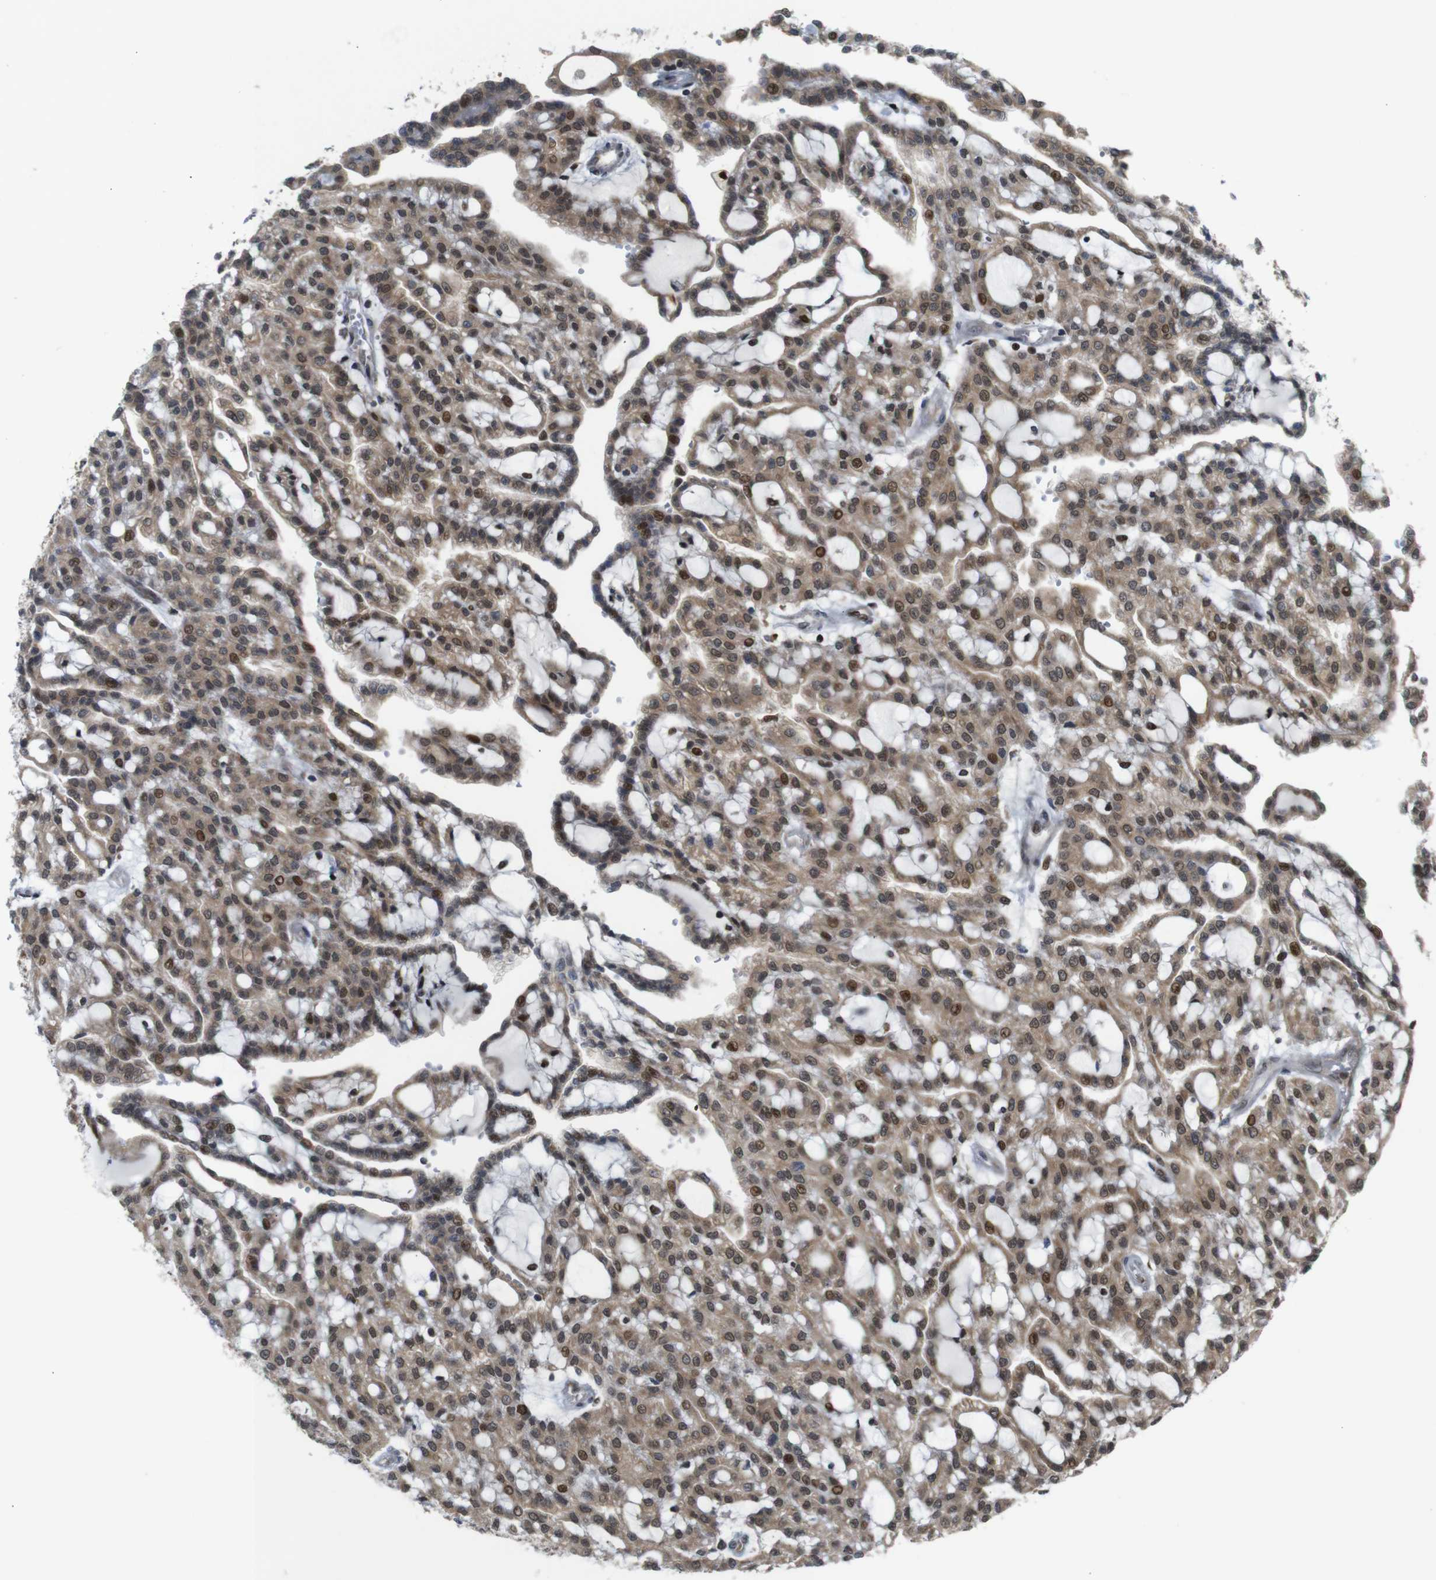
{"staining": {"intensity": "moderate", "quantity": ">75%", "location": "cytoplasmic/membranous,nuclear"}, "tissue": "renal cancer", "cell_type": "Tumor cells", "image_type": "cancer", "snomed": [{"axis": "morphology", "description": "Adenocarcinoma, NOS"}, {"axis": "topography", "description": "Kidney"}], "caption": "Renal adenocarcinoma stained with DAB immunohistochemistry exhibits medium levels of moderate cytoplasmic/membranous and nuclear positivity in approximately >75% of tumor cells. The staining is performed using DAB brown chromogen to label protein expression. The nuclei are counter-stained blue using hematoxylin.", "gene": "PTPN1", "patient": {"sex": "male", "age": 63}}